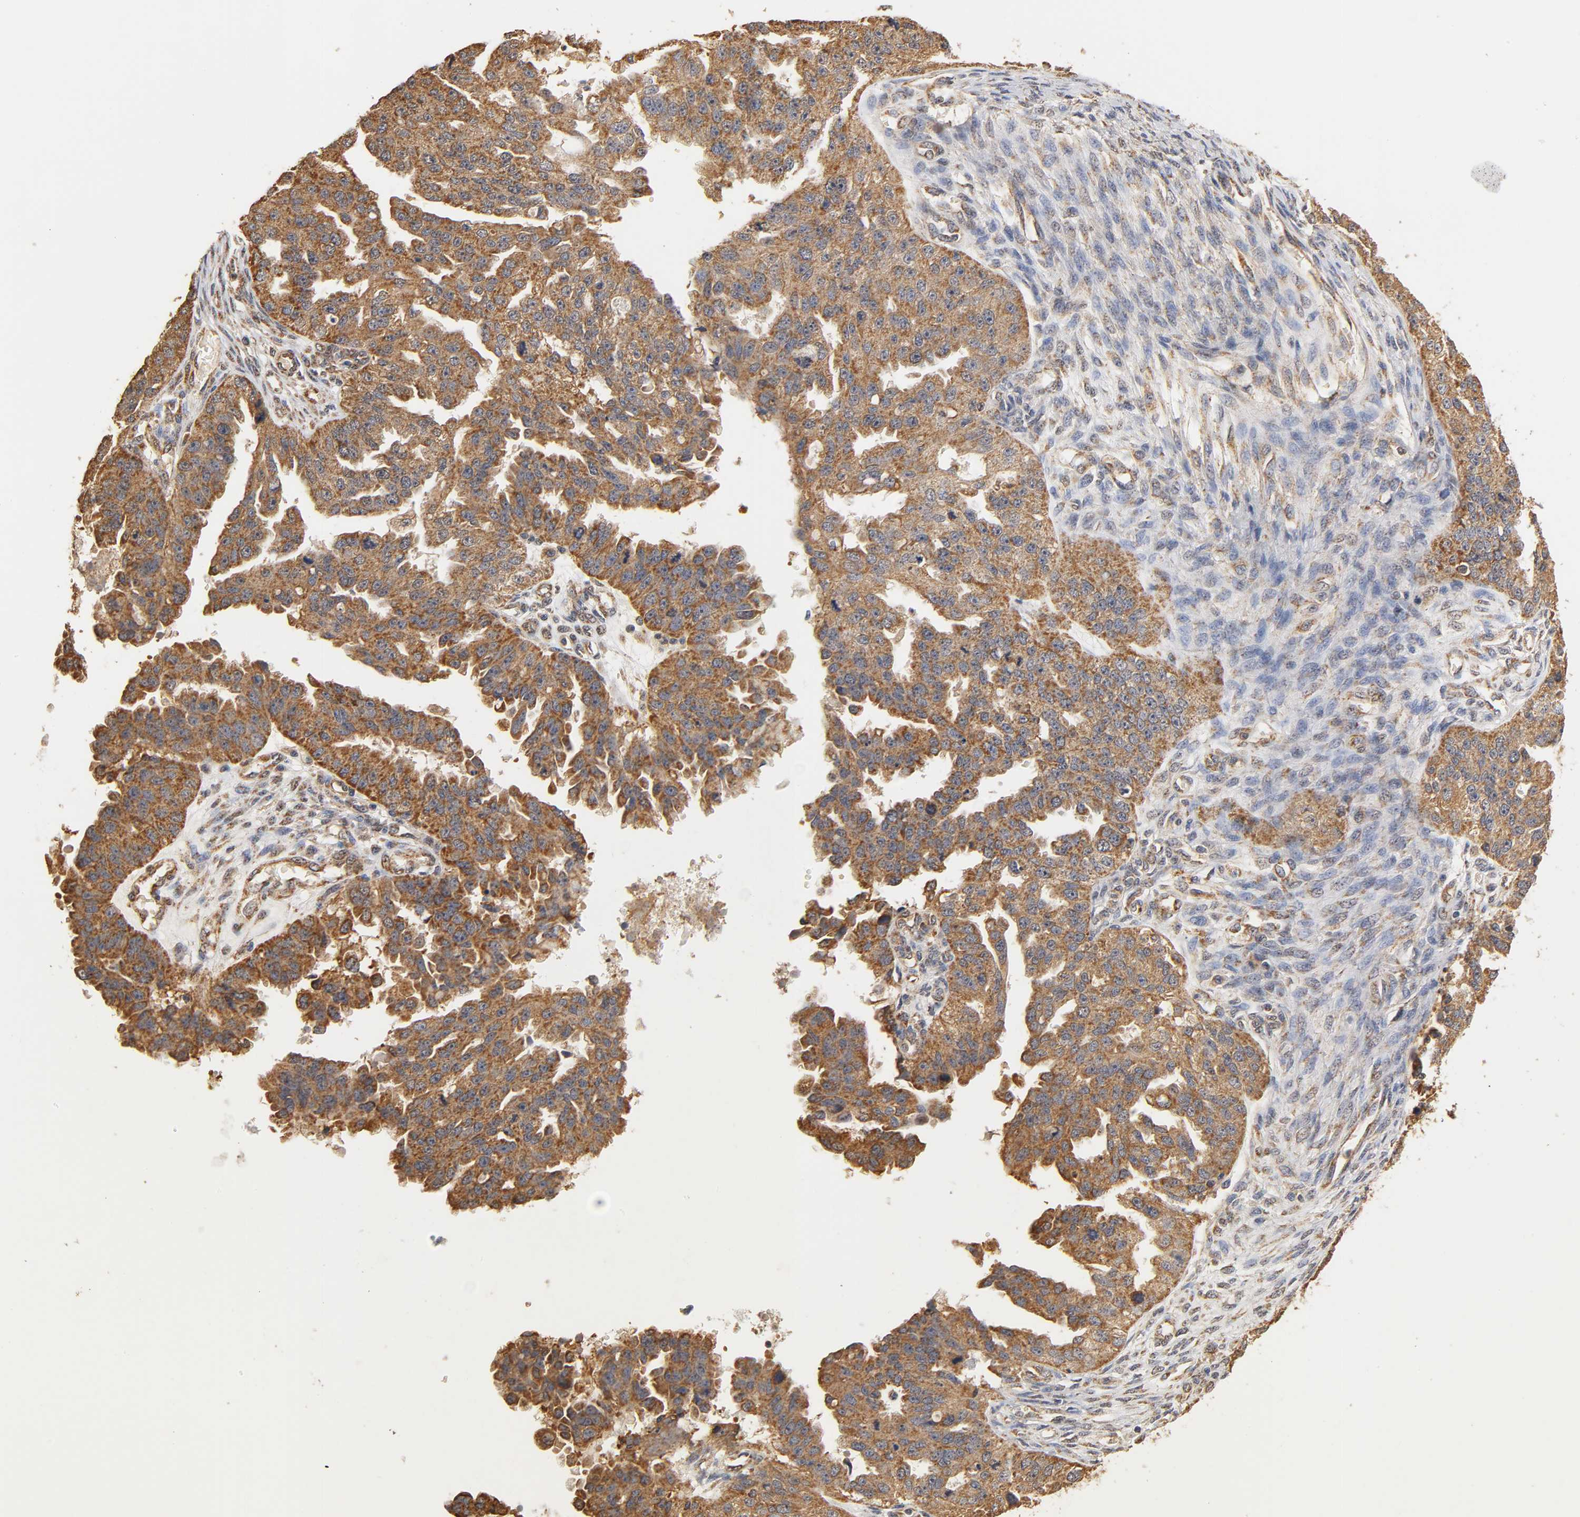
{"staining": {"intensity": "strong", "quantity": ">75%", "location": "cytoplasmic/membranous"}, "tissue": "ovarian cancer", "cell_type": "Tumor cells", "image_type": "cancer", "snomed": [{"axis": "morphology", "description": "Cystadenocarcinoma, serous, NOS"}, {"axis": "topography", "description": "Ovary"}], "caption": "The histopathology image exhibits a brown stain indicating the presence of a protein in the cytoplasmic/membranous of tumor cells in ovarian serous cystadenocarcinoma. Immunohistochemistry stains the protein in brown and the nuclei are stained blue.", "gene": "PKN1", "patient": {"sex": "female", "age": 58}}